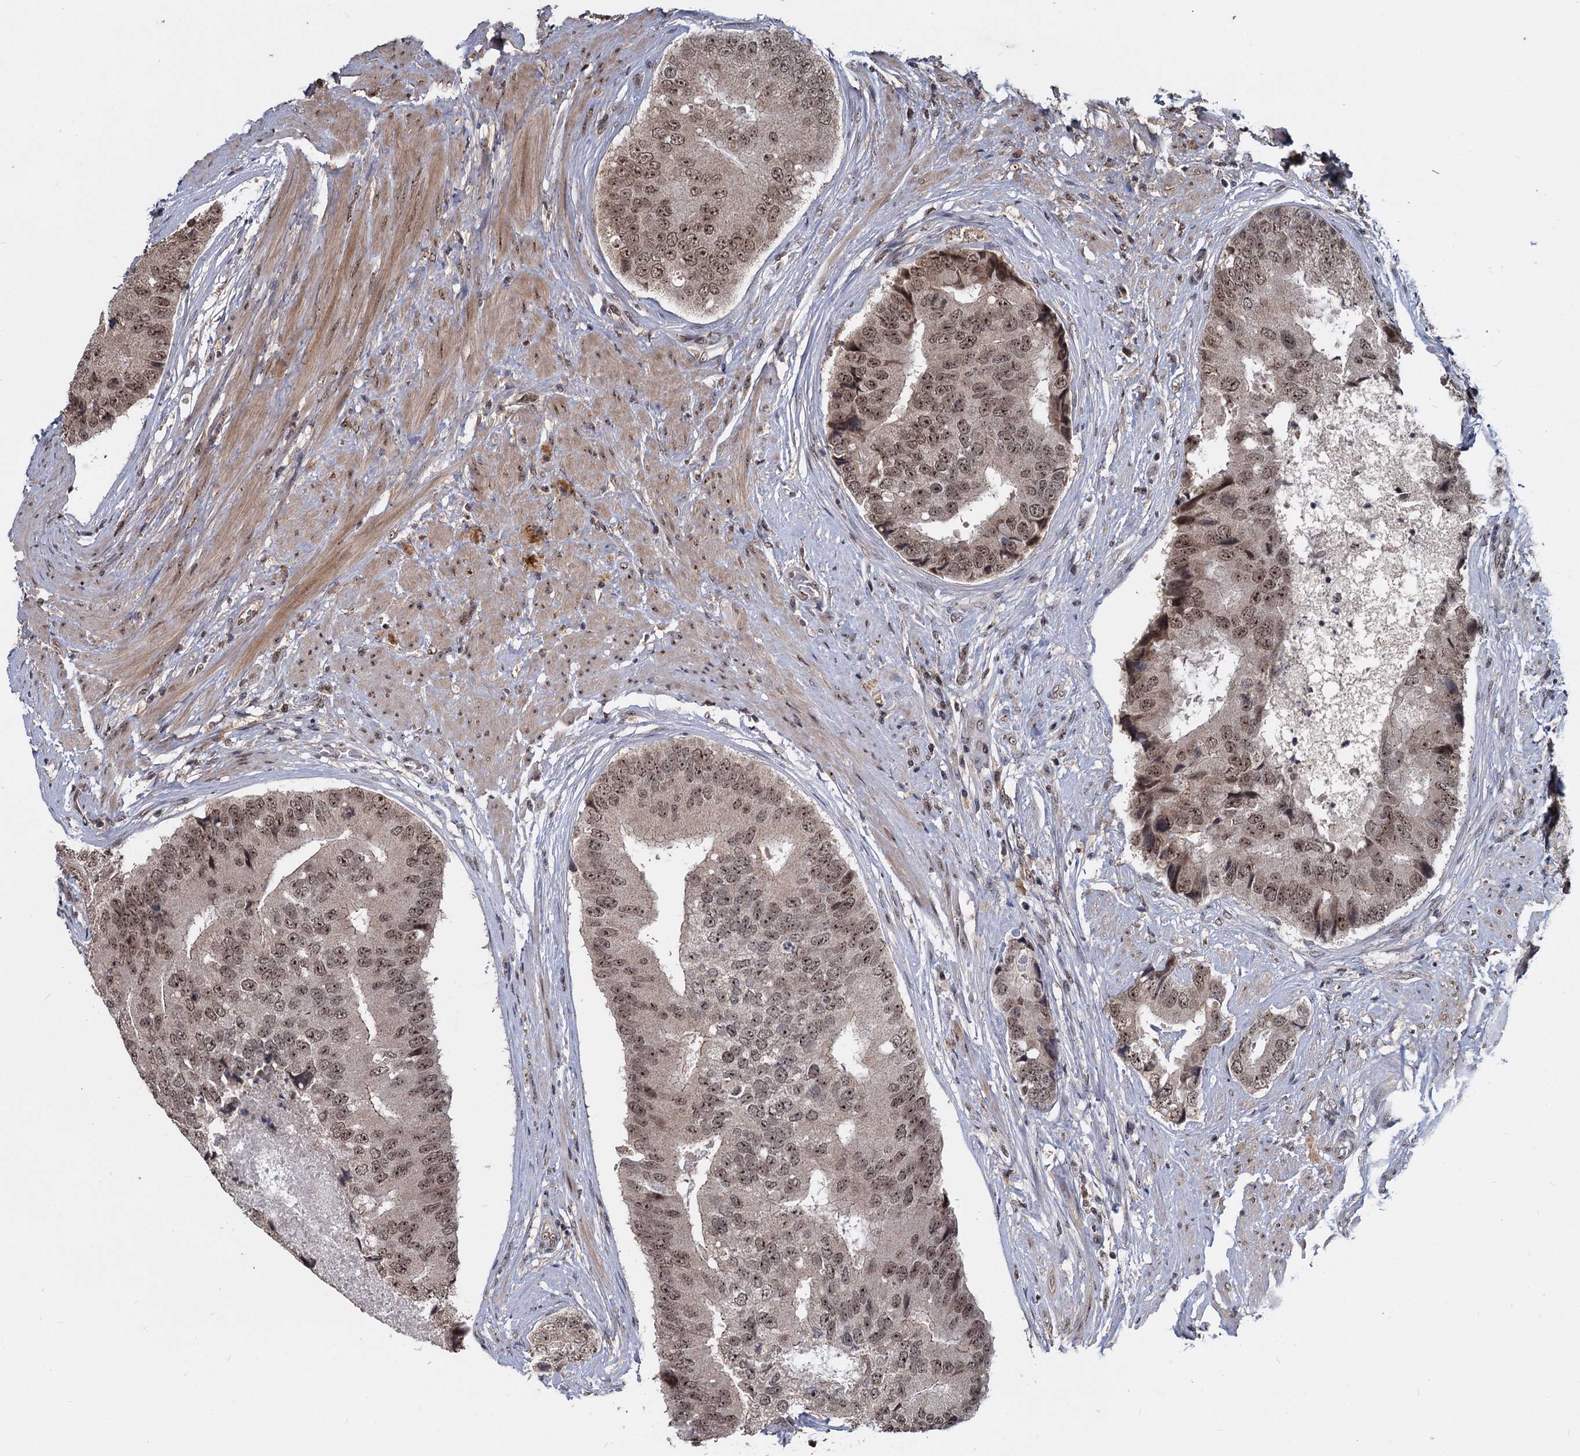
{"staining": {"intensity": "moderate", "quantity": ">75%", "location": "nuclear"}, "tissue": "prostate cancer", "cell_type": "Tumor cells", "image_type": "cancer", "snomed": [{"axis": "morphology", "description": "Adenocarcinoma, High grade"}, {"axis": "topography", "description": "Prostate"}], "caption": "High-grade adenocarcinoma (prostate) stained with immunohistochemistry reveals moderate nuclear positivity in approximately >75% of tumor cells.", "gene": "FAM216B", "patient": {"sex": "male", "age": 70}}